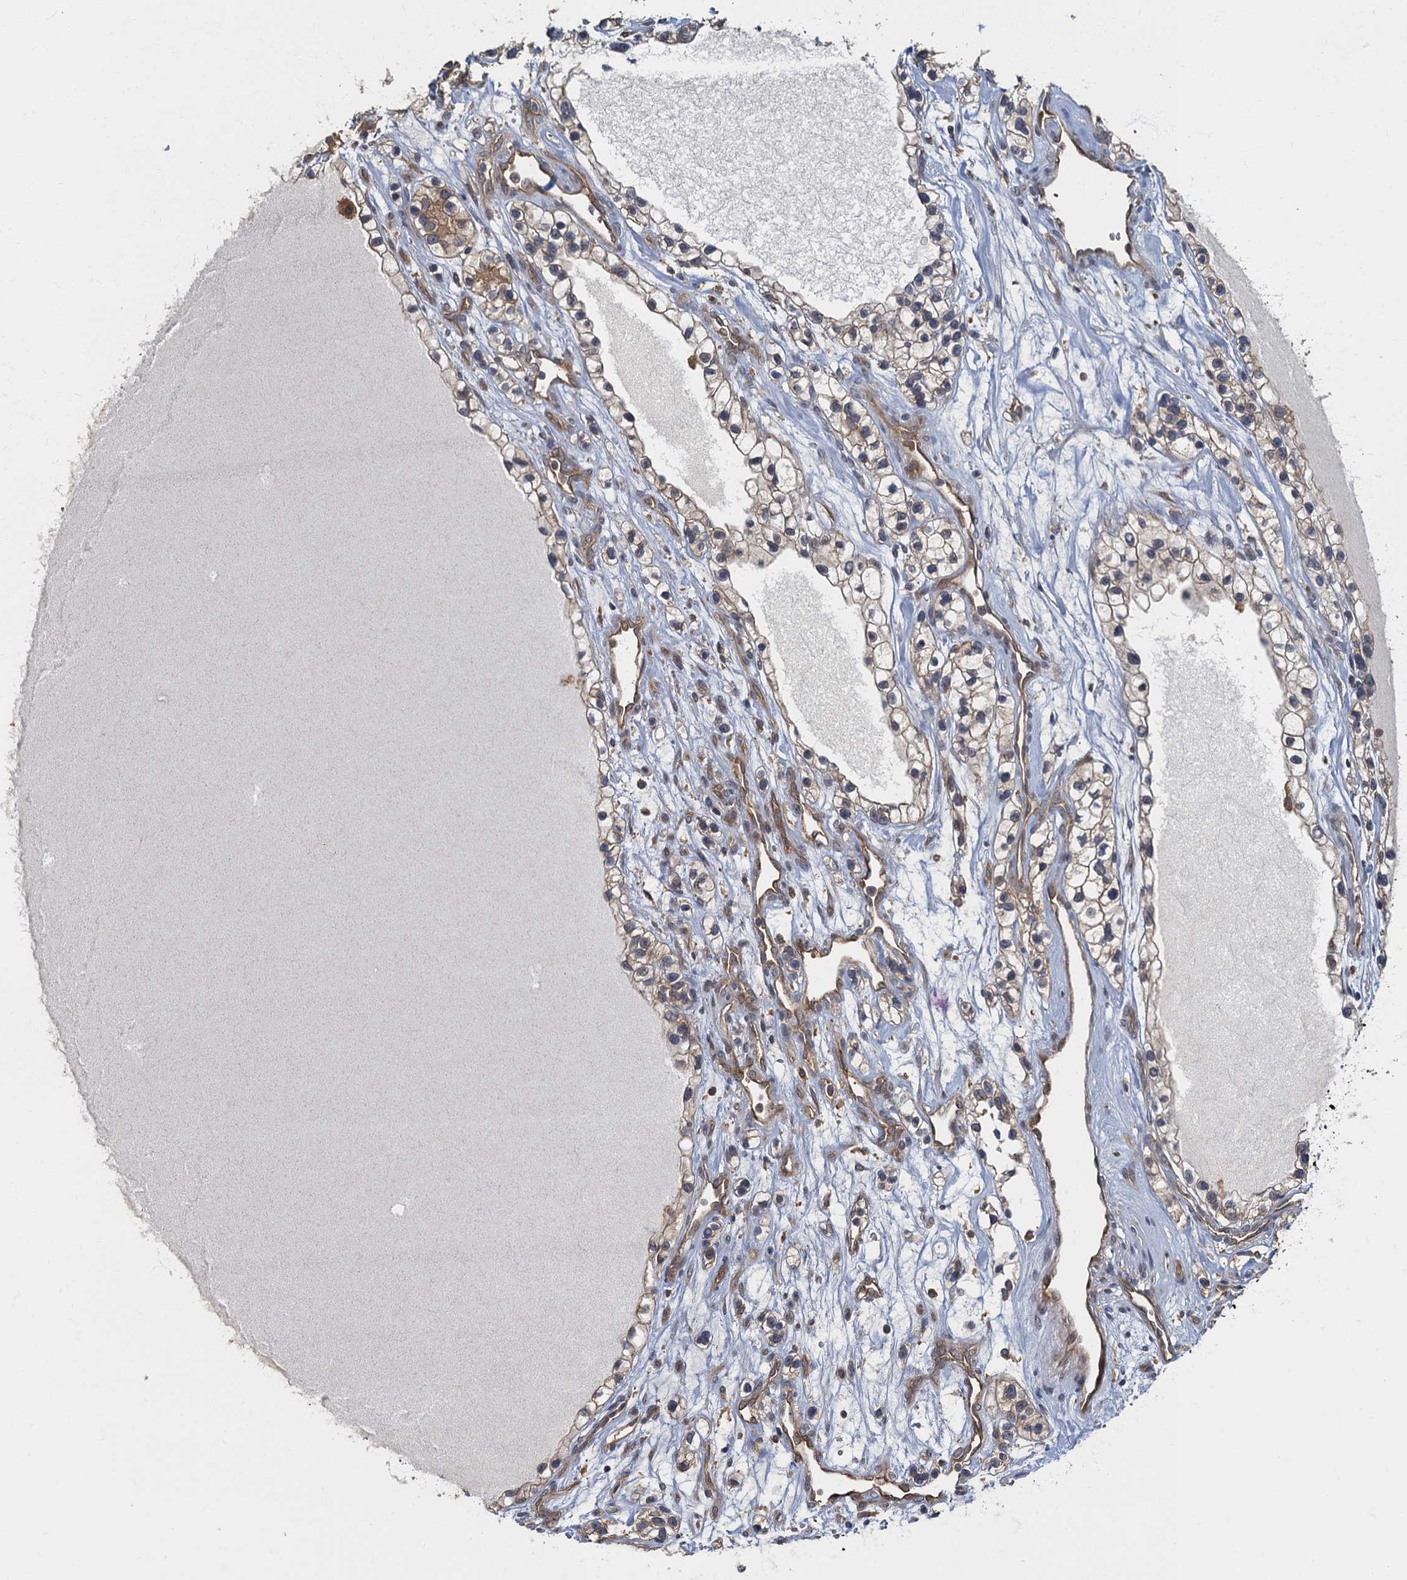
{"staining": {"intensity": "moderate", "quantity": ">75%", "location": "cytoplasmic/membranous"}, "tissue": "renal cancer", "cell_type": "Tumor cells", "image_type": "cancer", "snomed": [{"axis": "morphology", "description": "Adenocarcinoma, NOS"}, {"axis": "topography", "description": "Kidney"}], "caption": "Moderate cytoplasmic/membranous positivity for a protein is identified in about >75% of tumor cells of renal adenocarcinoma using immunohistochemistry.", "gene": "TBCK", "patient": {"sex": "female", "age": 57}}